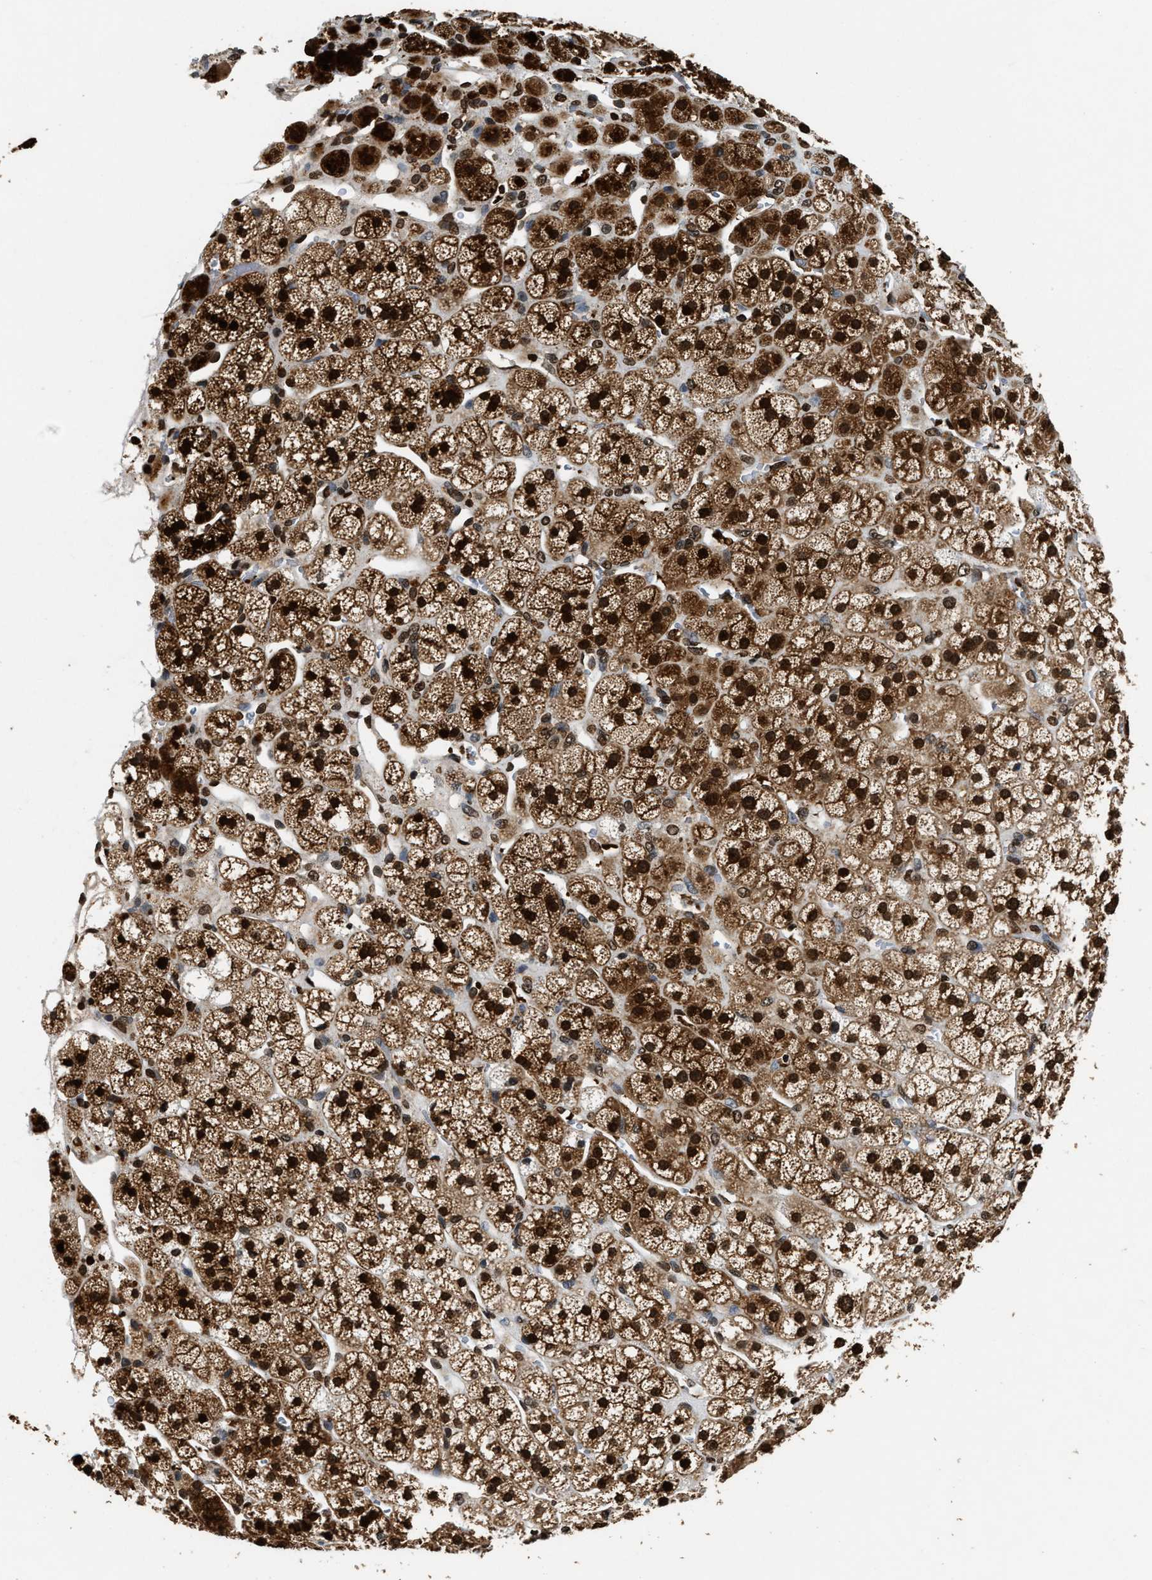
{"staining": {"intensity": "strong", "quantity": ">75%", "location": "cytoplasmic/membranous,nuclear"}, "tissue": "adrenal gland", "cell_type": "Glandular cells", "image_type": "normal", "snomed": [{"axis": "morphology", "description": "Normal tissue, NOS"}, {"axis": "topography", "description": "Adrenal gland"}], "caption": "High-power microscopy captured an immunohistochemistry micrograph of unremarkable adrenal gland, revealing strong cytoplasmic/membranous,nuclear positivity in approximately >75% of glandular cells. The protein is shown in brown color, while the nuclei are stained blue.", "gene": "DNASE1L3", "patient": {"sex": "male", "age": 56}}